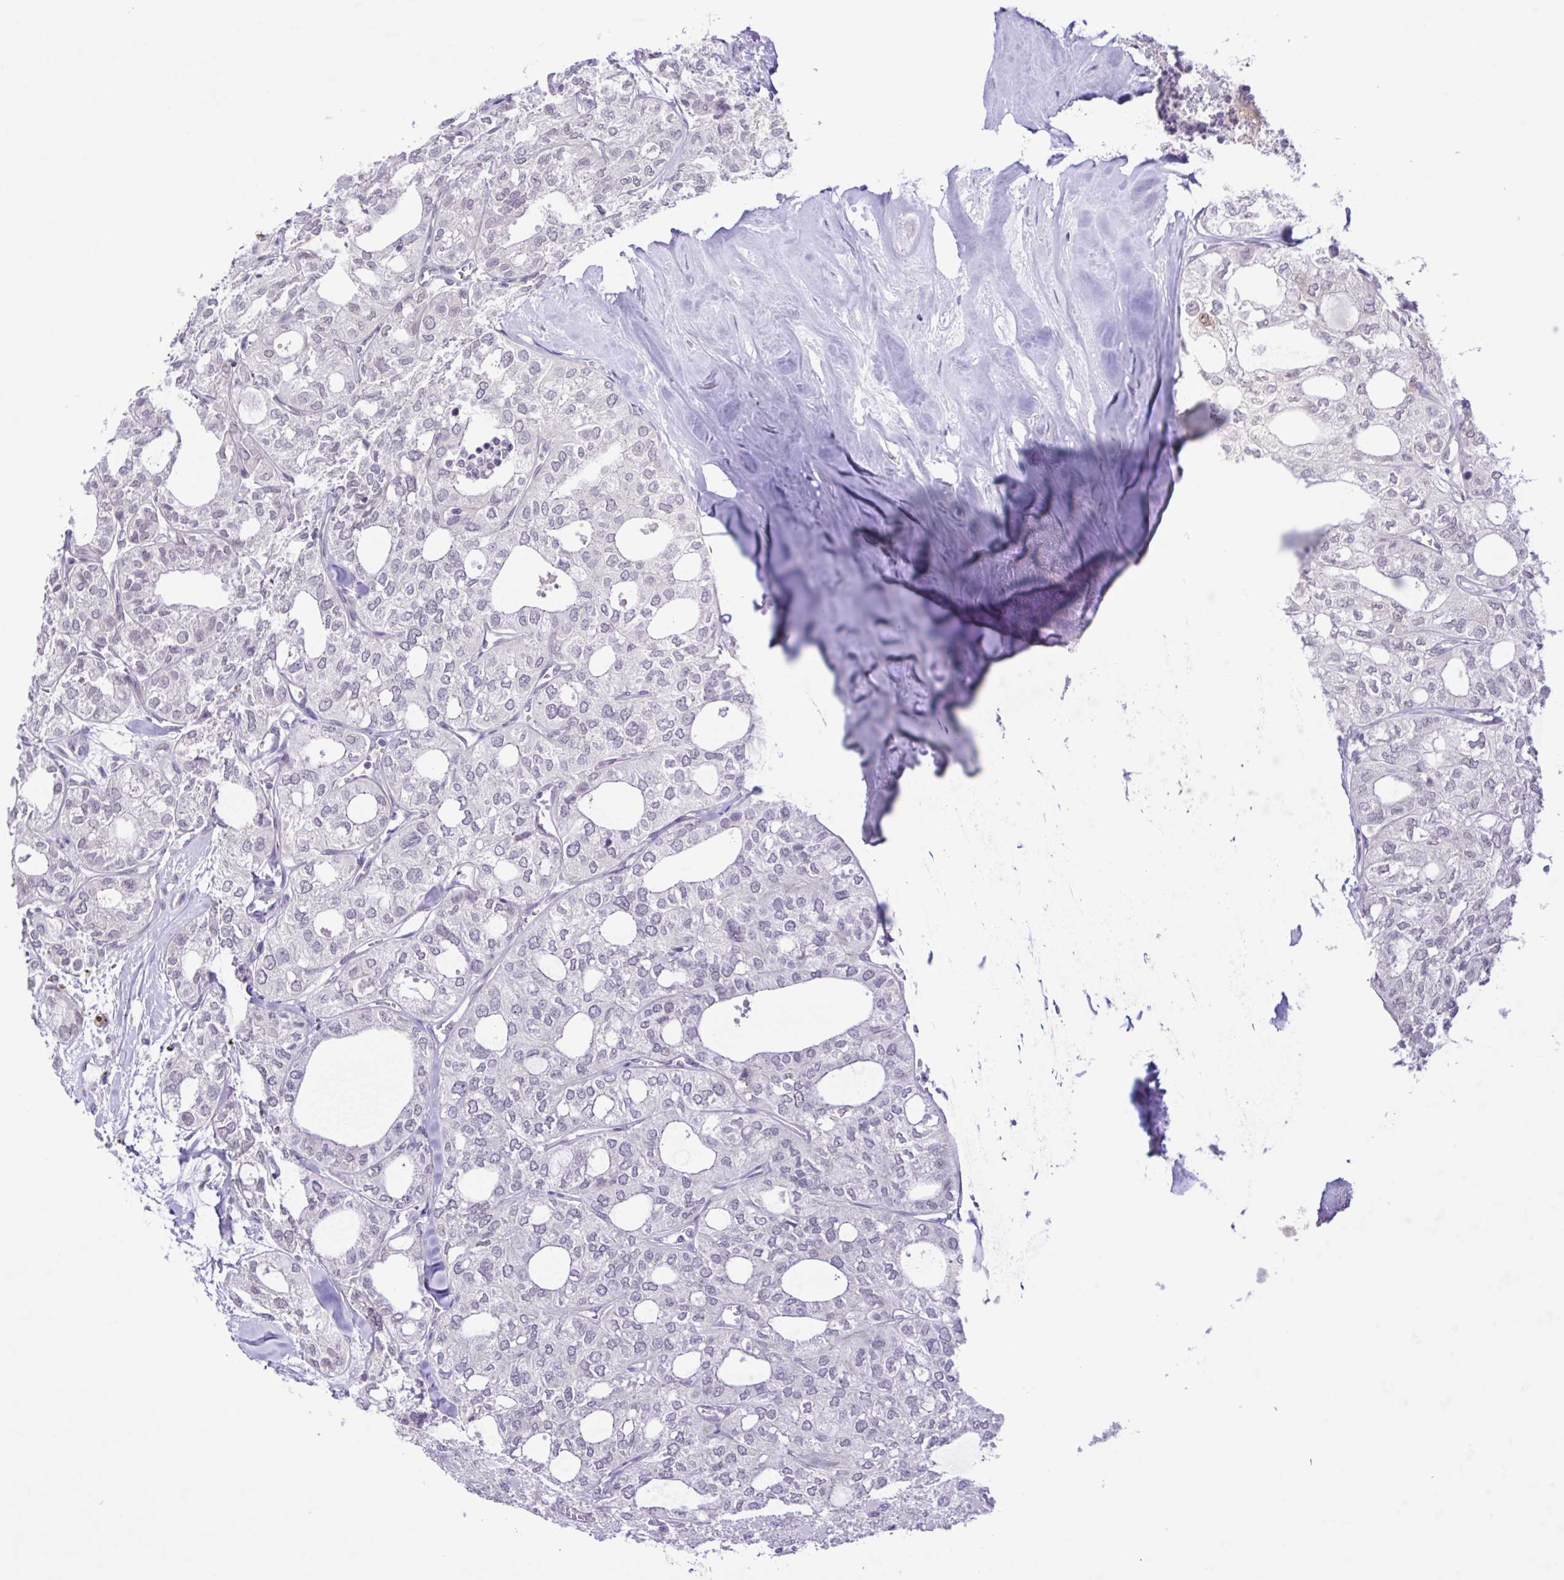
{"staining": {"intensity": "negative", "quantity": "none", "location": "none"}, "tissue": "thyroid cancer", "cell_type": "Tumor cells", "image_type": "cancer", "snomed": [{"axis": "morphology", "description": "Follicular adenoma carcinoma, NOS"}, {"axis": "topography", "description": "Thyroid gland"}], "caption": "High power microscopy image of an IHC photomicrograph of follicular adenoma carcinoma (thyroid), revealing no significant expression in tumor cells. (DAB IHC with hematoxylin counter stain).", "gene": "IL1RN", "patient": {"sex": "male", "age": 75}}